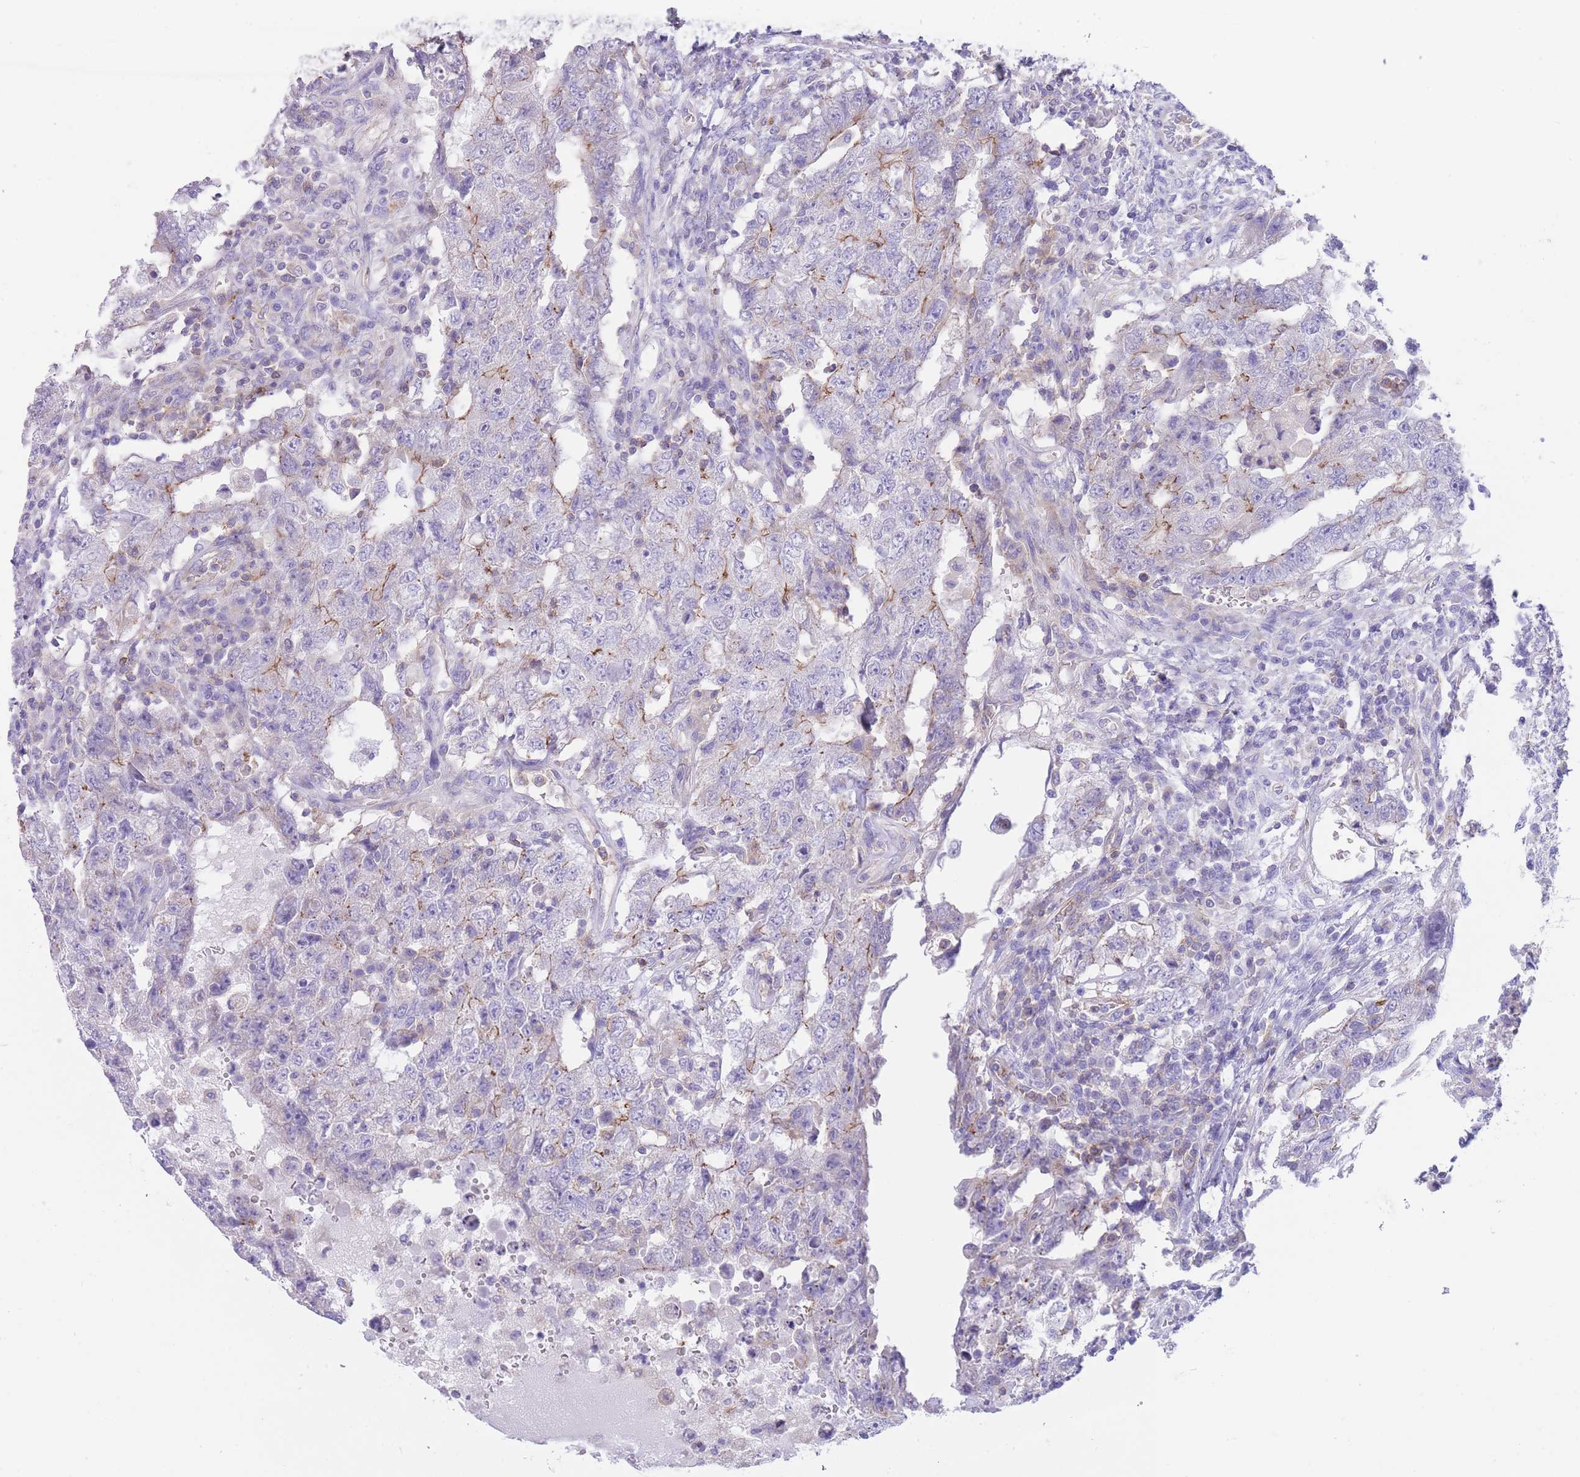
{"staining": {"intensity": "negative", "quantity": "none", "location": "none"}, "tissue": "testis cancer", "cell_type": "Tumor cells", "image_type": "cancer", "snomed": [{"axis": "morphology", "description": "Carcinoma, Embryonal, NOS"}, {"axis": "topography", "description": "Testis"}], "caption": "Immunohistochemistry micrograph of testis embryonal carcinoma stained for a protein (brown), which displays no expression in tumor cells.", "gene": "LDB3", "patient": {"sex": "male", "age": 26}}